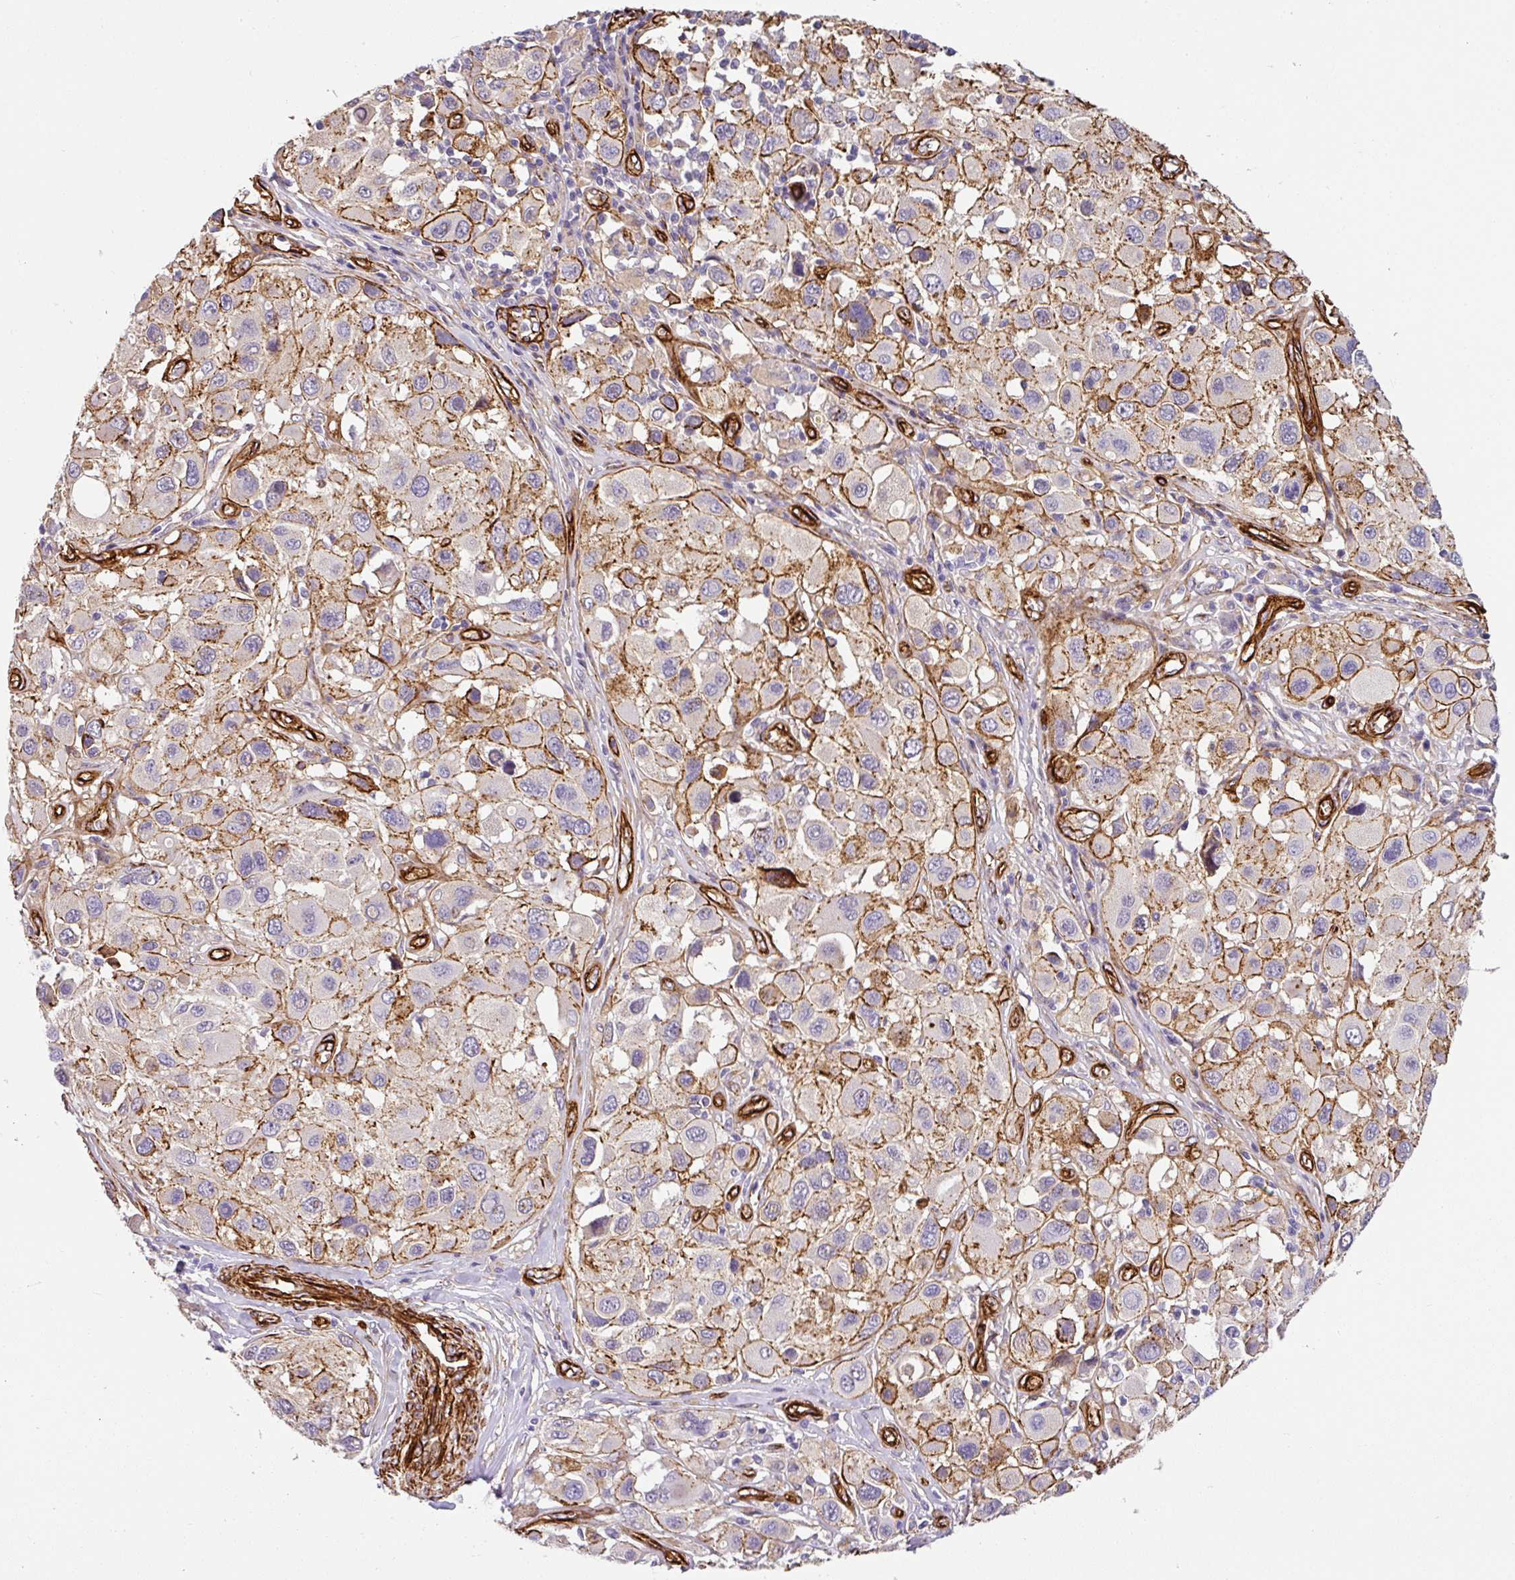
{"staining": {"intensity": "moderate", "quantity": "25%-75%", "location": "cytoplasmic/membranous"}, "tissue": "melanoma", "cell_type": "Tumor cells", "image_type": "cancer", "snomed": [{"axis": "morphology", "description": "Malignant melanoma, Metastatic site"}, {"axis": "topography", "description": "Skin"}], "caption": "This image shows immunohistochemistry staining of human malignant melanoma (metastatic site), with medium moderate cytoplasmic/membranous positivity in approximately 25%-75% of tumor cells.", "gene": "SLC25A17", "patient": {"sex": "male", "age": 41}}